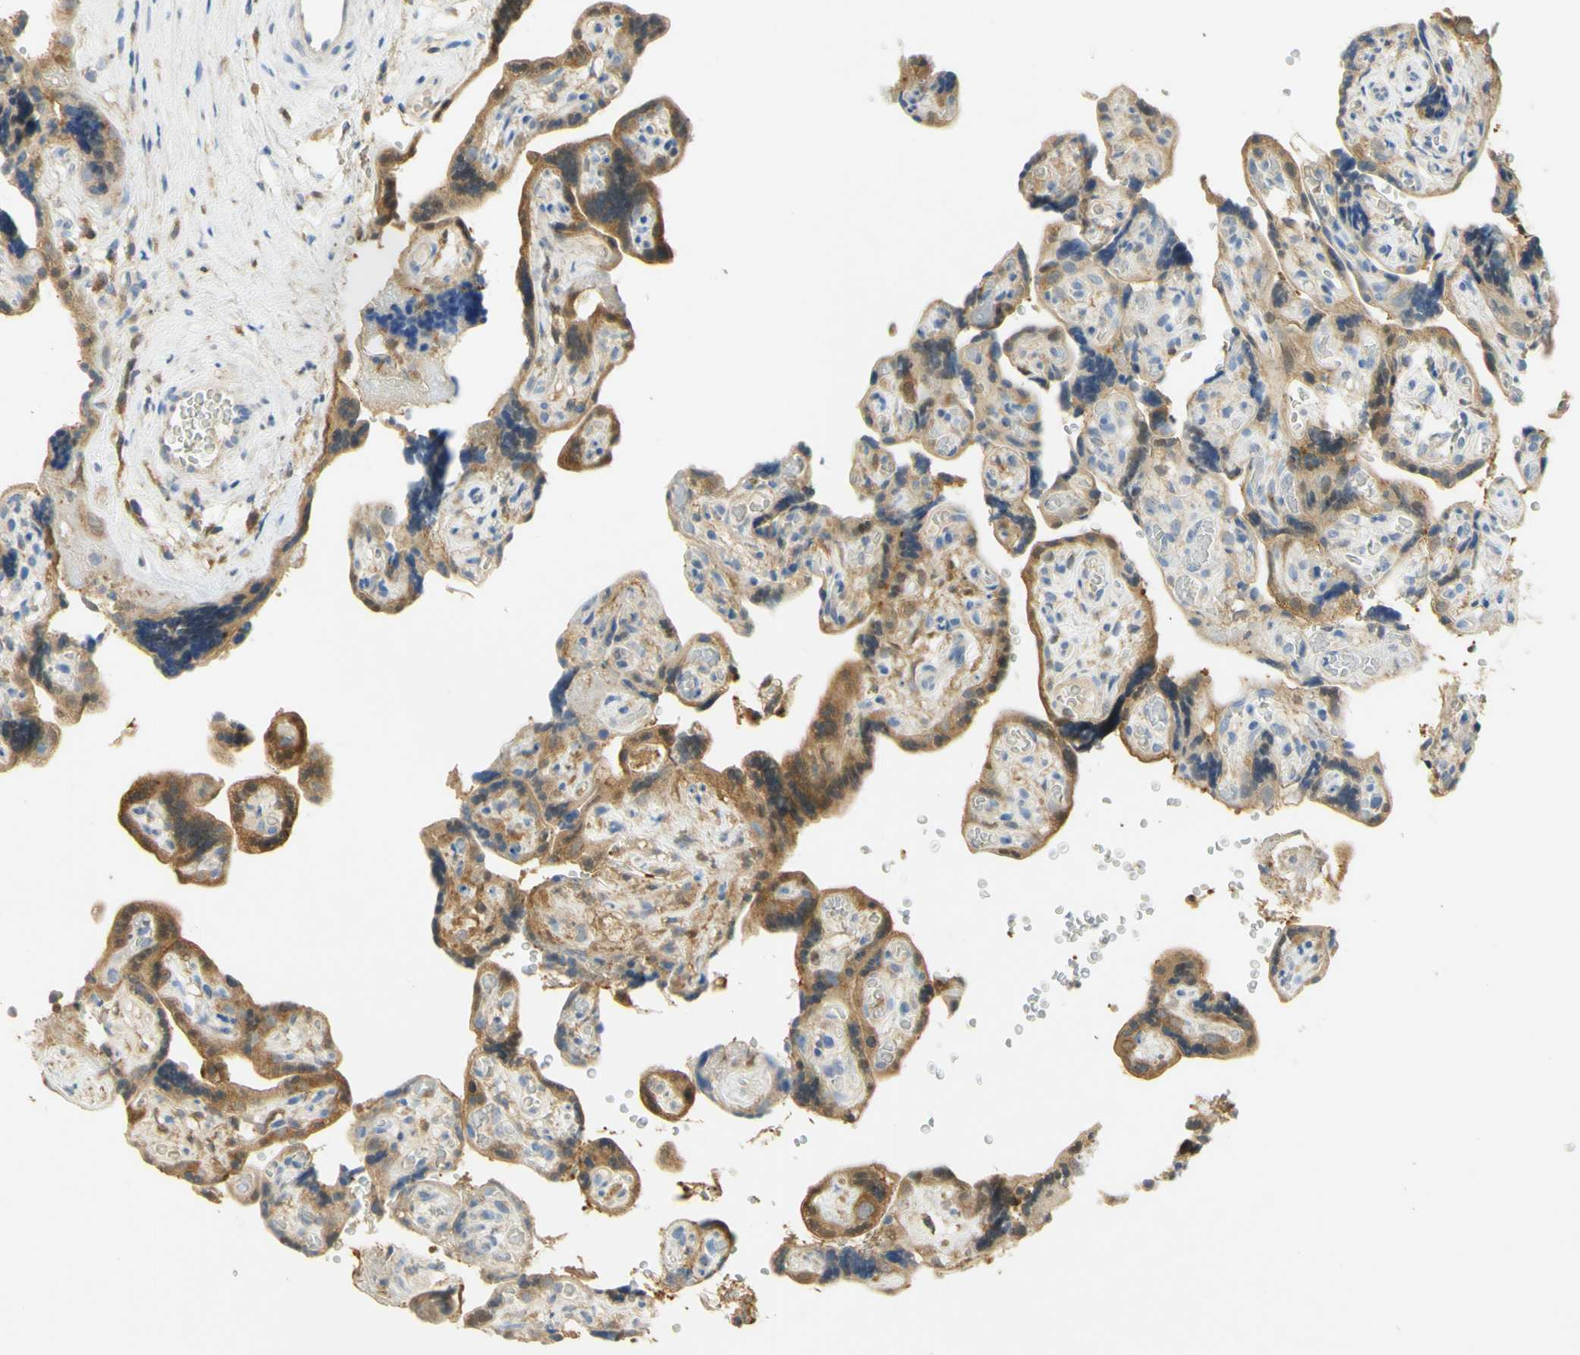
{"staining": {"intensity": "moderate", "quantity": ">75%", "location": "cytoplasmic/membranous"}, "tissue": "placenta", "cell_type": "Trophoblastic cells", "image_type": "normal", "snomed": [{"axis": "morphology", "description": "Normal tissue, NOS"}, {"axis": "topography", "description": "Placenta"}], "caption": "An IHC histopathology image of unremarkable tissue is shown. Protein staining in brown shows moderate cytoplasmic/membranous positivity in placenta within trophoblastic cells. (DAB IHC, brown staining for protein, blue staining for nuclei).", "gene": "PAK1", "patient": {"sex": "female", "age": 30}}